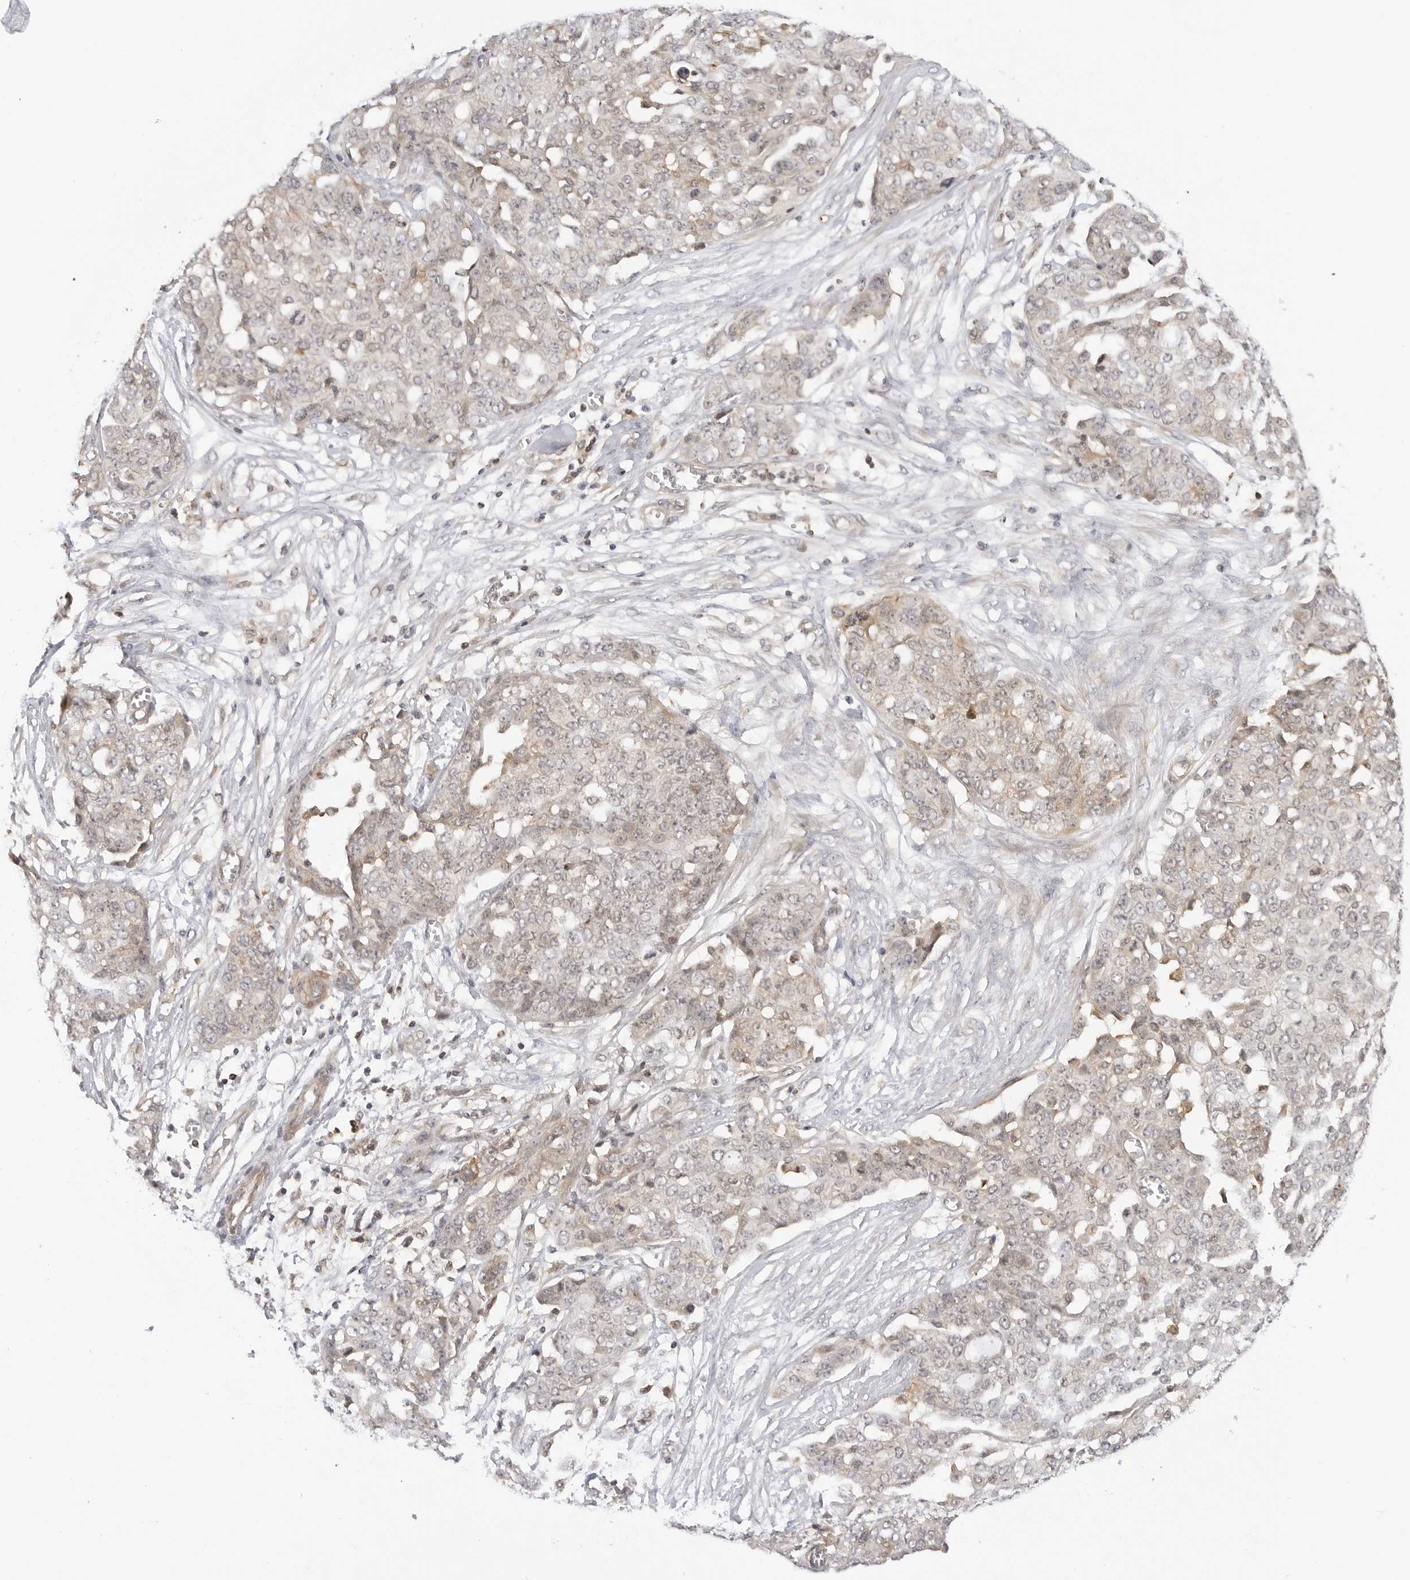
{"staining": {"intensity": "weak", "quantity": "<25%", "location": "cytoplasmic/membranous"}, "tissue": "ovarian cancer", "cell_type": "Tumor cells", "image_type": "cancer", "snomed": [{"axis": "morphology", "description": "Cystadenocarcinoma, serous, NOS"}, {"axis": "topography", "description": "Soft tissue"}, {"axis": "topography", "description": "Ovary"}], "caption": "Immunohistochemical staining of human ovarian cancer (serous cystadenocarcinoma) displays no significant positivity in tumor cells.", "gene": "MAP2K5", "patient": {"sex": "female", "age": 57}}